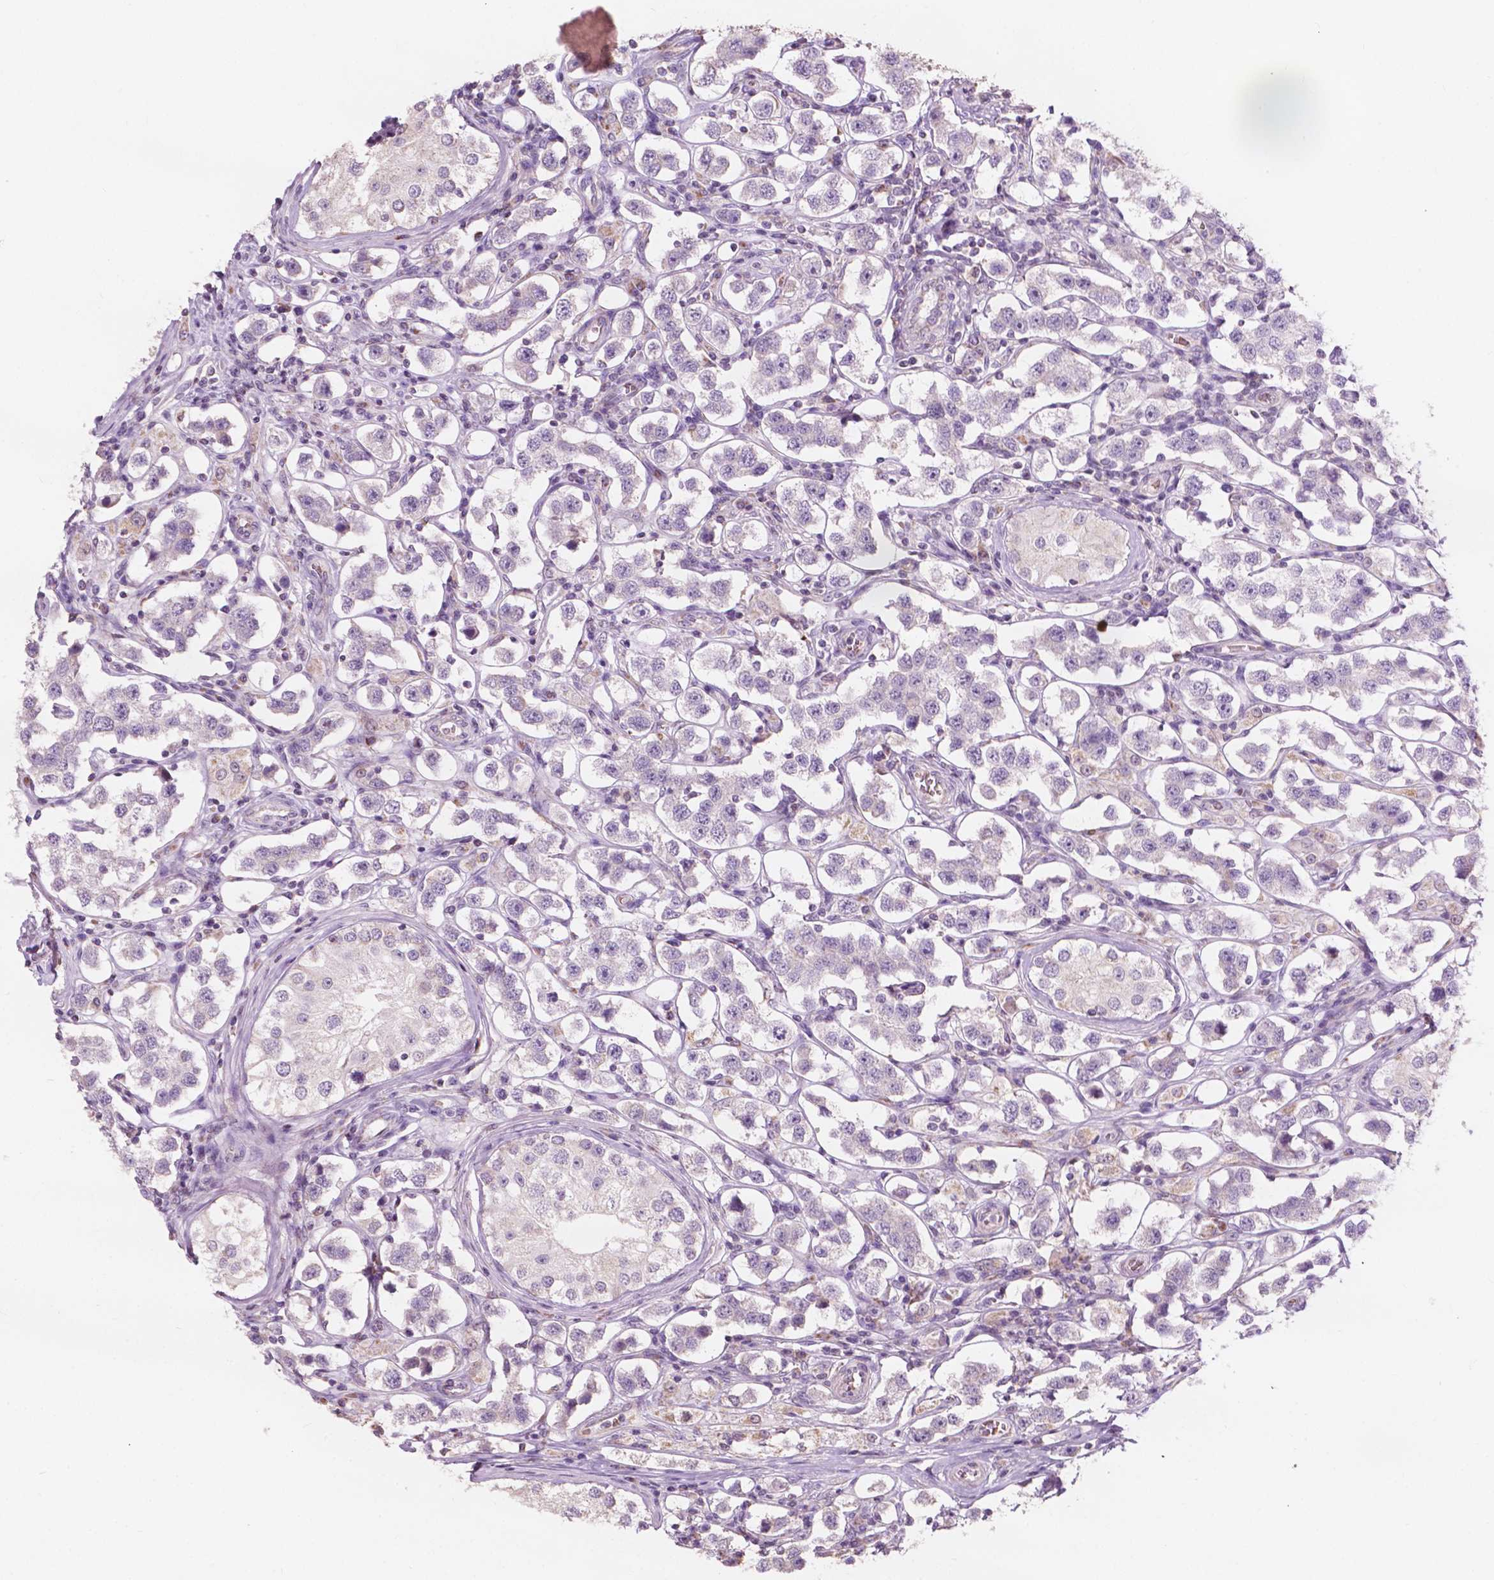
{"staining": {"intensity": "negative", "quantity": "none", "location": "none"}, "tissue": "testis cancer", "cell_type": "Tumor cells", "image_type": "cancer", "snomed": [{"axis": "morphology", "description": "Seminoma, NOS"}, {"axis": "topography", "description": "Testis"}], "caption": "Testis cancer was stained to show a protein in brown. There is no significant positivity in tumor cells.", "gene": "NDUFS1", "patient": {"sex": "male", "age": 37}}